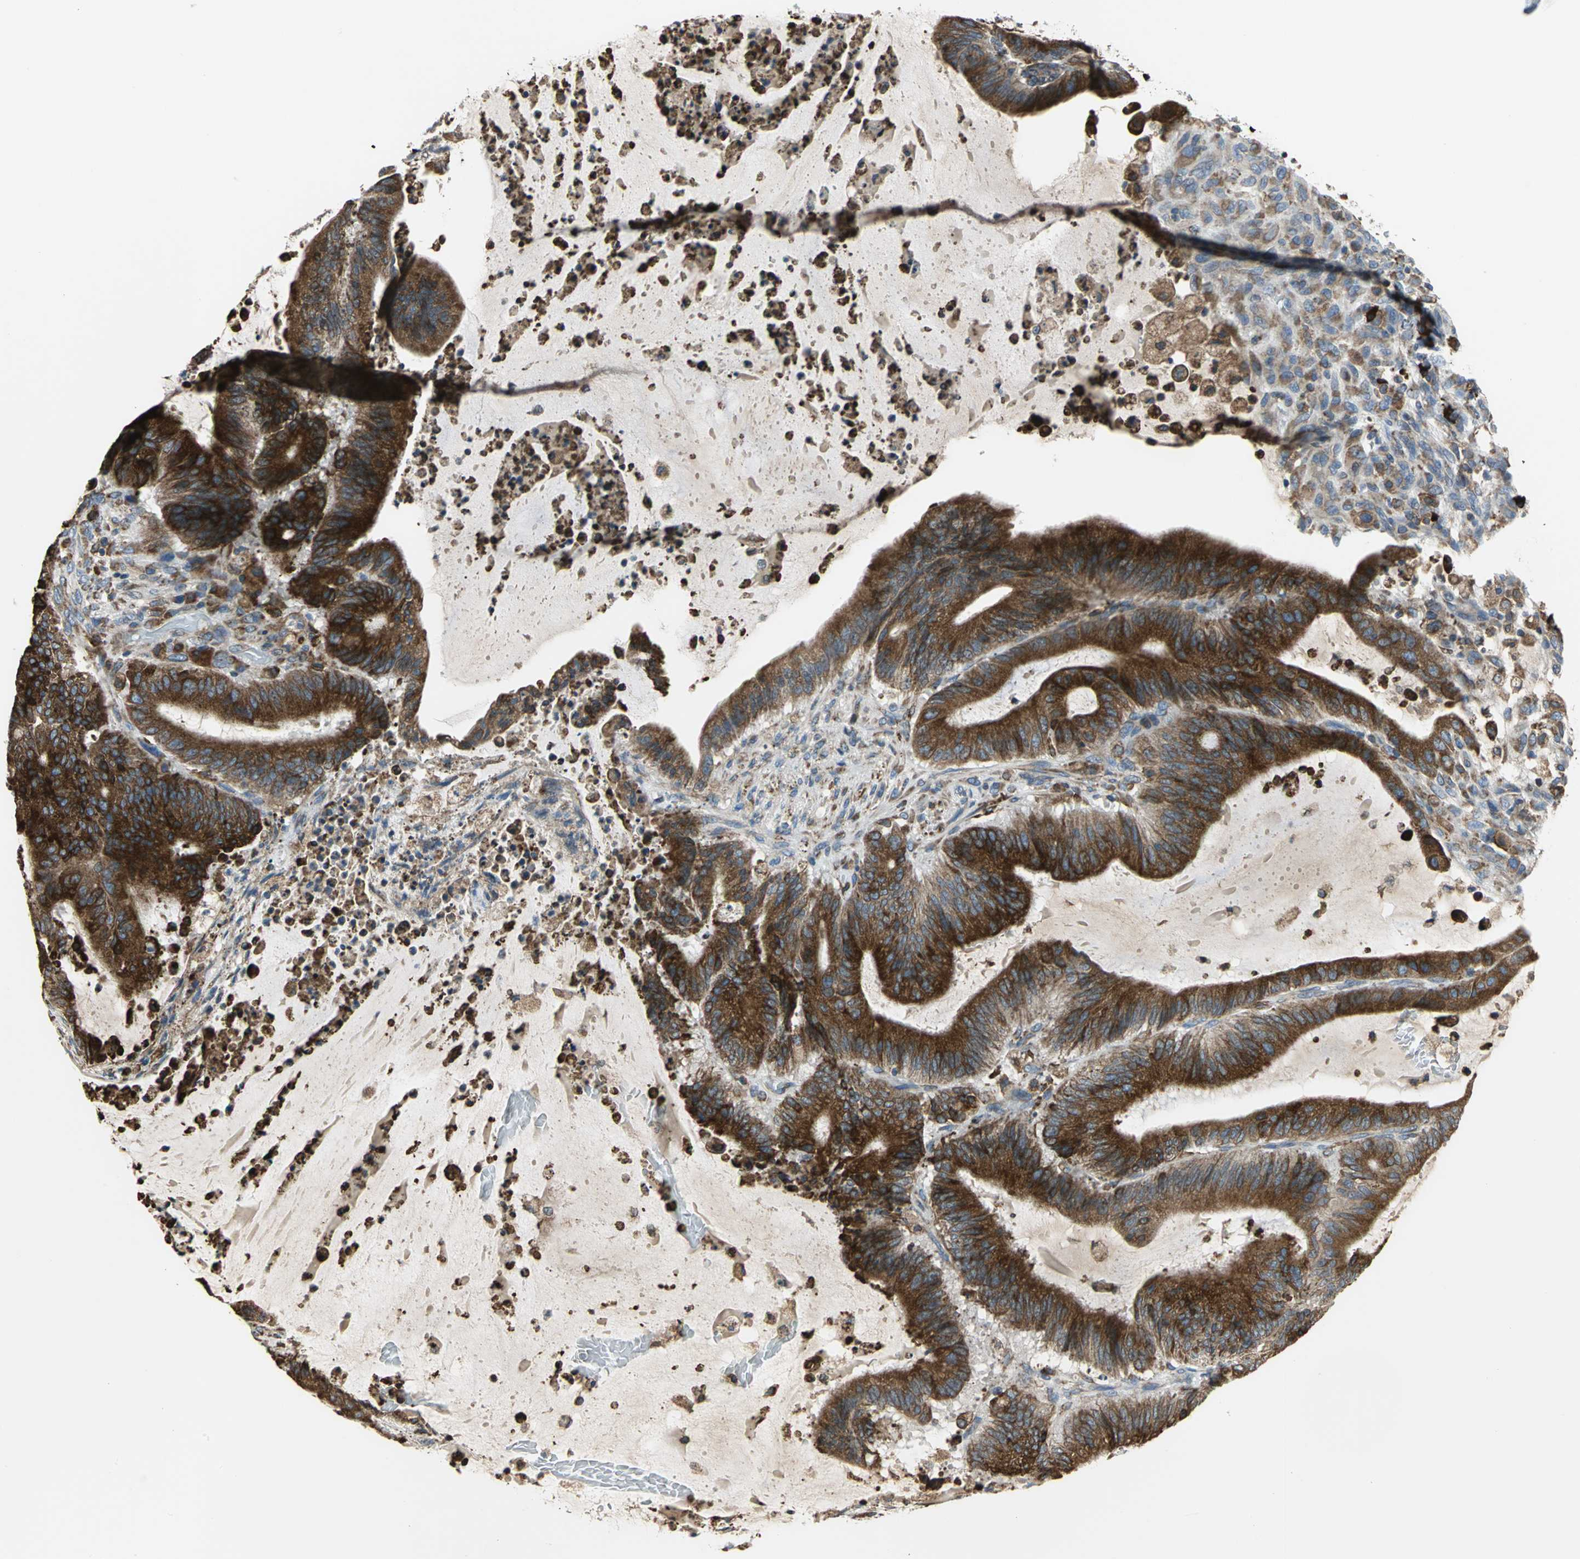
{"staining": {"intensity": "strong", "quantity": ">75%", "location": "cytoplasmic/membranous"}, "tissue": "liver cancer", "cell_type": "Tumor cells", "image_type": "cancer", "snomed": [{"axis": "morphology", "description": "Cholangiocarcinoma"}, {"axis": "topography", "description": "Liver"}], "caption": "Tumor cells show high levels of strong cytoplasmic/membranous positivity in approximately >75% of cells in human cholangiocarcinoma (liver).", "gene": "SDF2L1", "patient": {"sex": "female", "age": 73}}